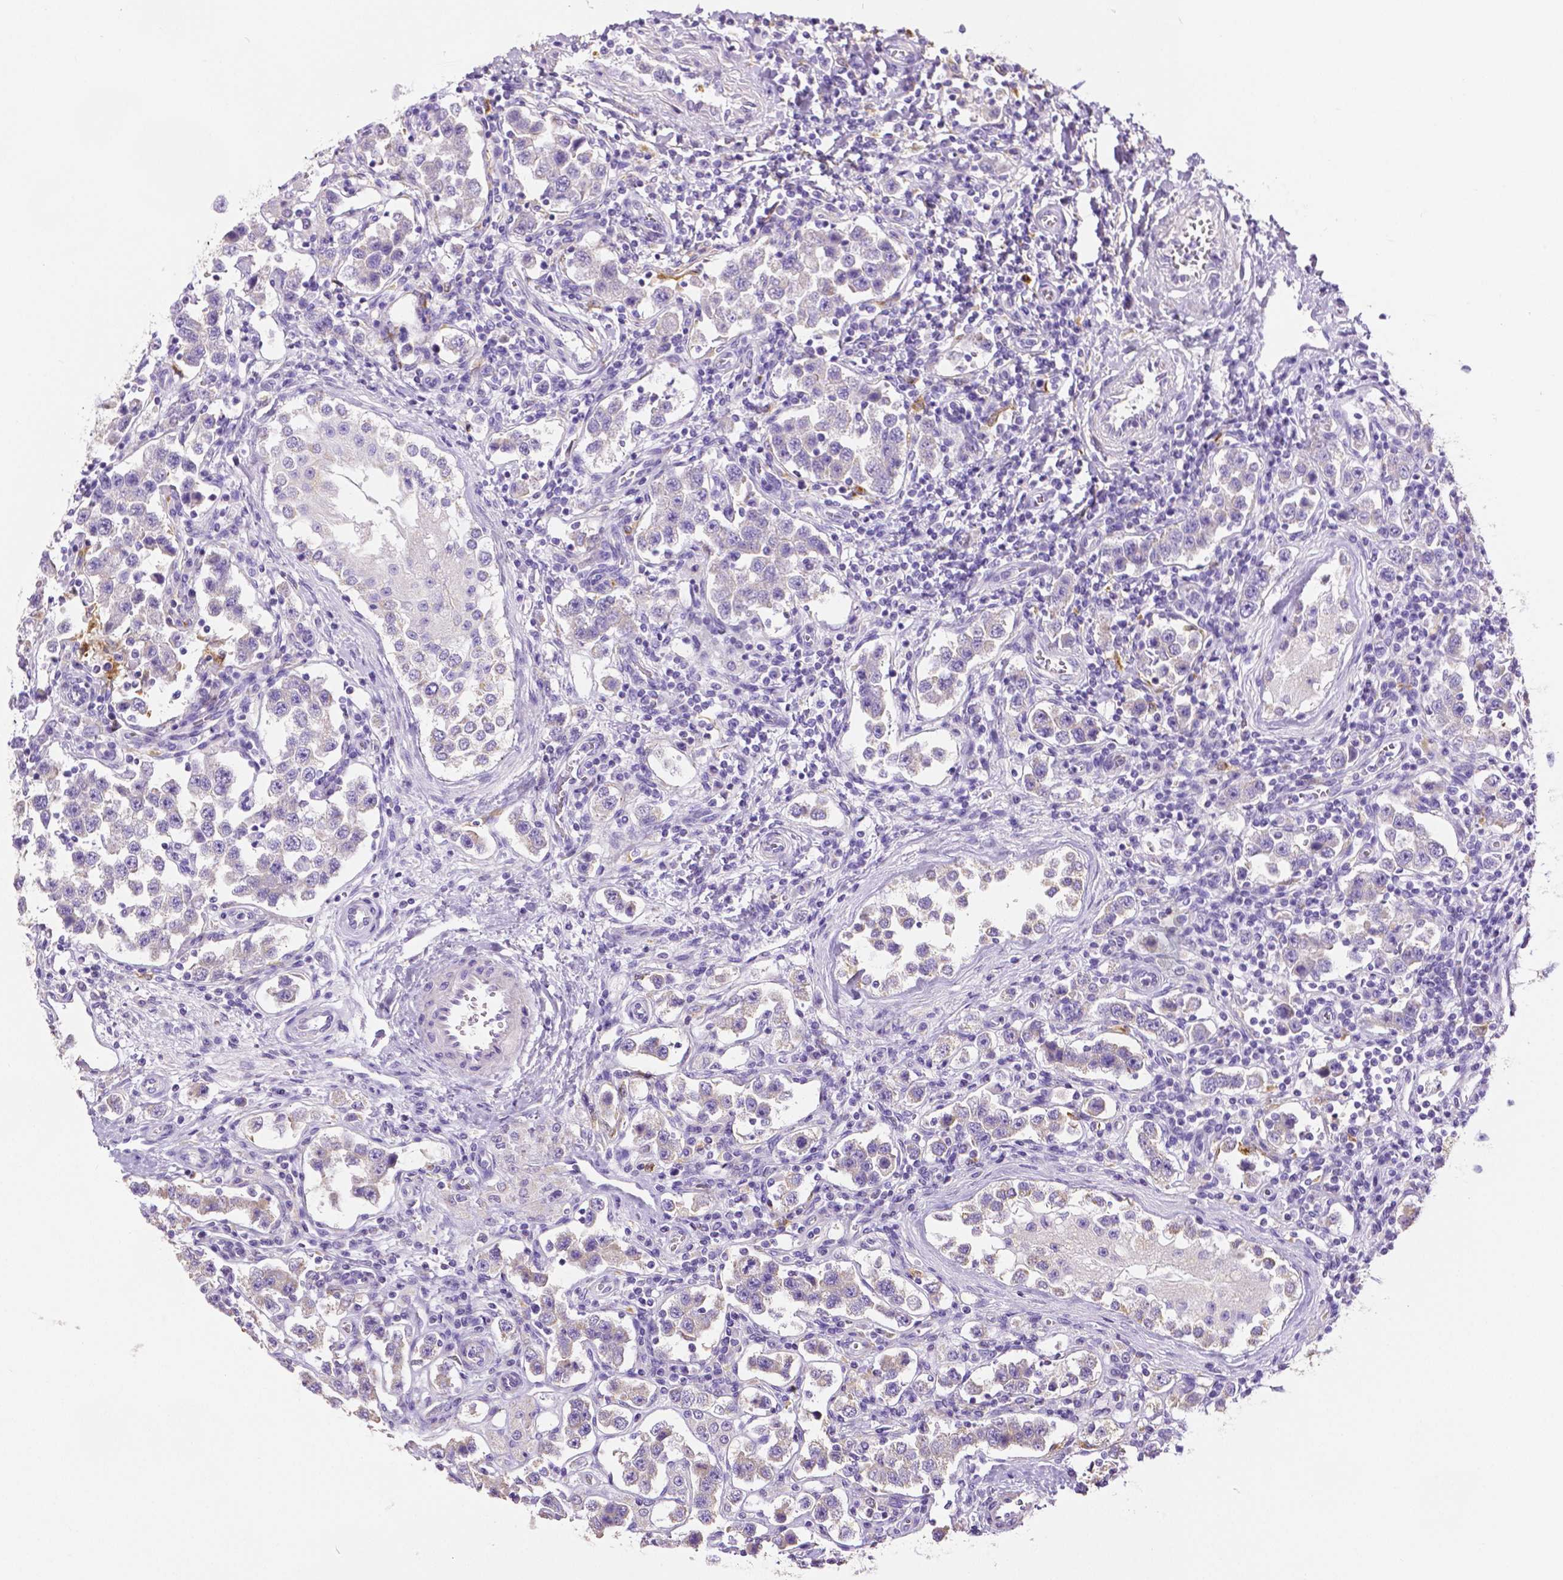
{"staining": {"intensity": "negative", "quantity": "none", "location": "none"}, "tissue": "testis cancer", "cell_type": "Tumor cells", "image_type": "cancer", "snomed": [{"axis": "morphology", "description": "Seminoma, NOS"}, {"axis": "topography", "description": "Testis"}], "caption": "This is an immunohistochemistry (IHC) histopathology image of human testis seminoma. There is no staining in tumor cells.", "gene": "MMP9", "patient": {"sex": "male", "age": 37}}